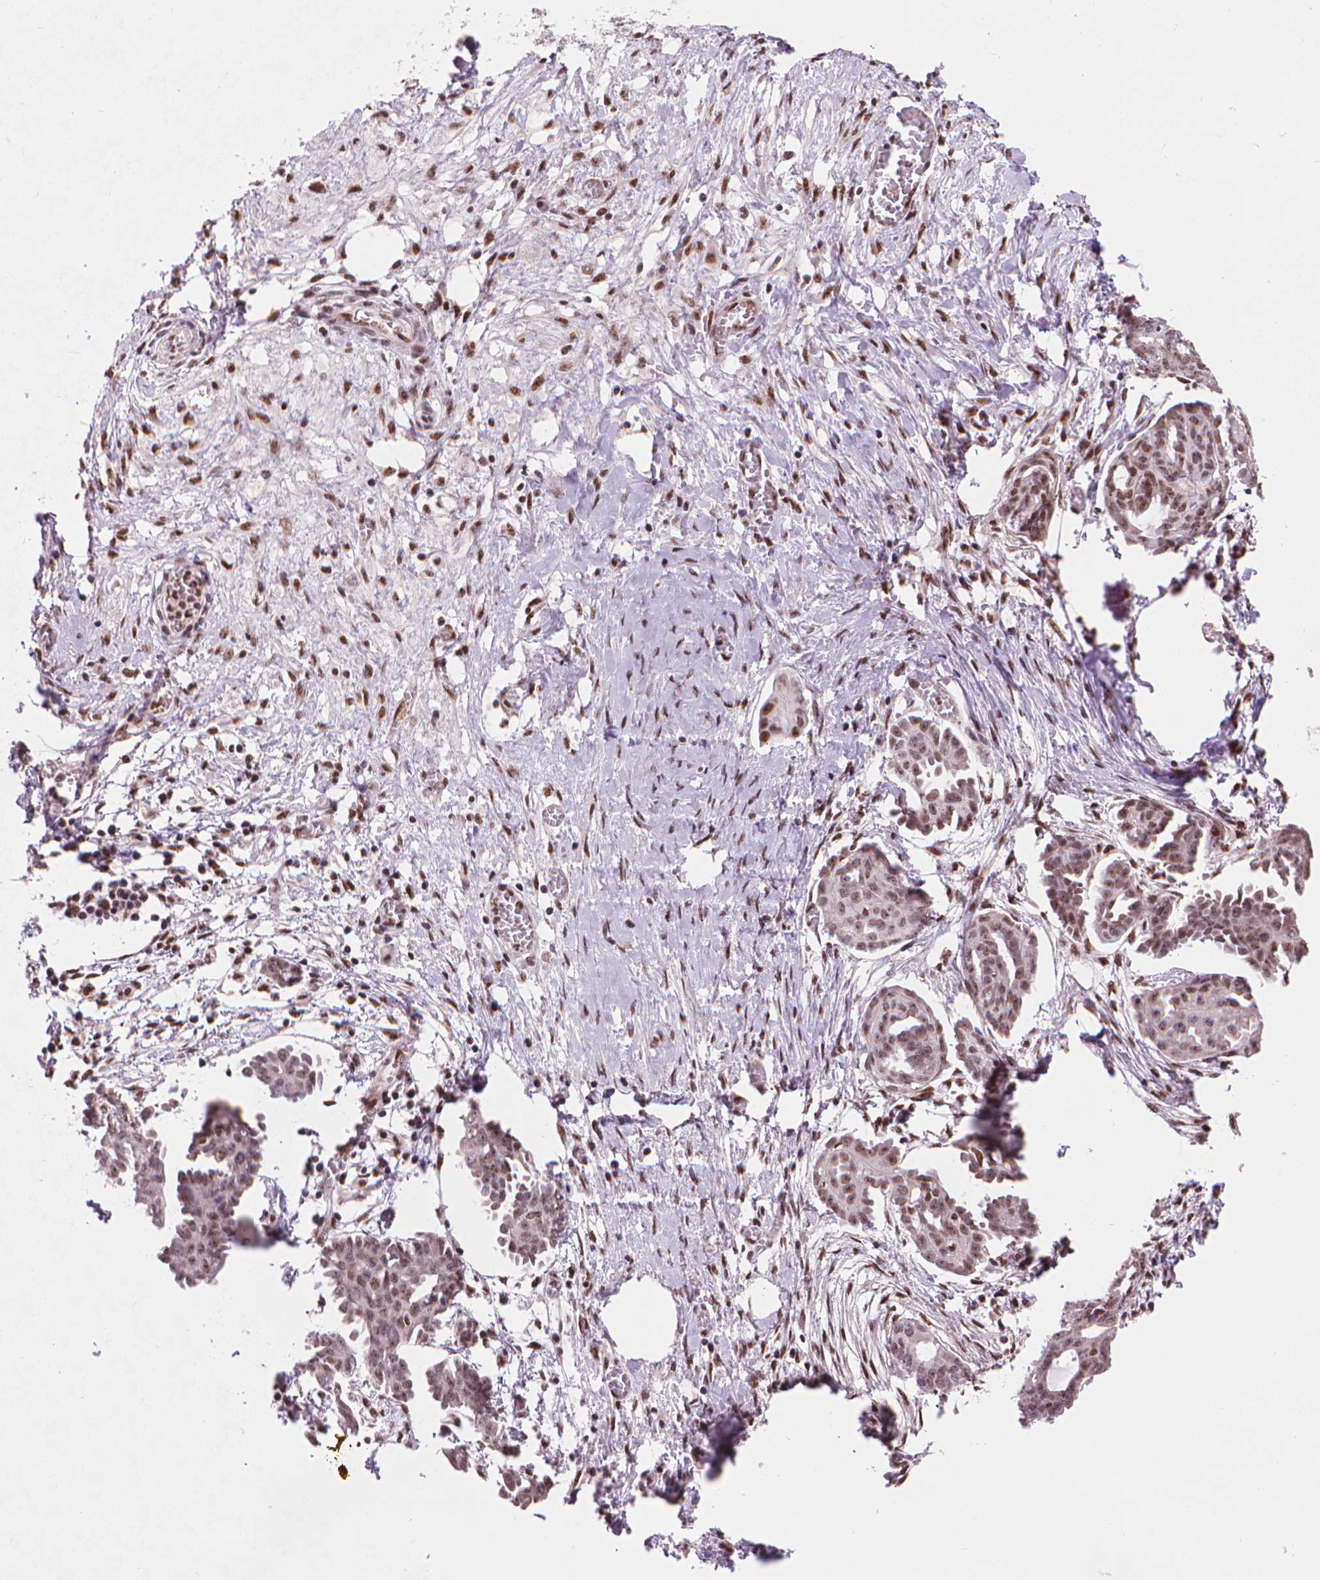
{"staining": {"intensity": "moderate", "quantity": ">75%", "location": "nuclear"}, "tissue": "ovarian cancer", "cell_type": "Tumor cells", "image_type": "cancer", "snomed": [{"axis": "morphology", "description": "Cystadenocarcinoma, serous, NOS"}, {"axis": "topography", "description": "Ovary"}], "caption": "Protein staining of ovarian cancer (serous cystadenocarcinoma) tissue shows moderate nuclear positivity in approximately >75% of tumor cells. (brown staining indicates protein expression, while blue staining denotes nuclei).", "gene": "UBN1", "patient": {"sex": "female", "age": 71}}